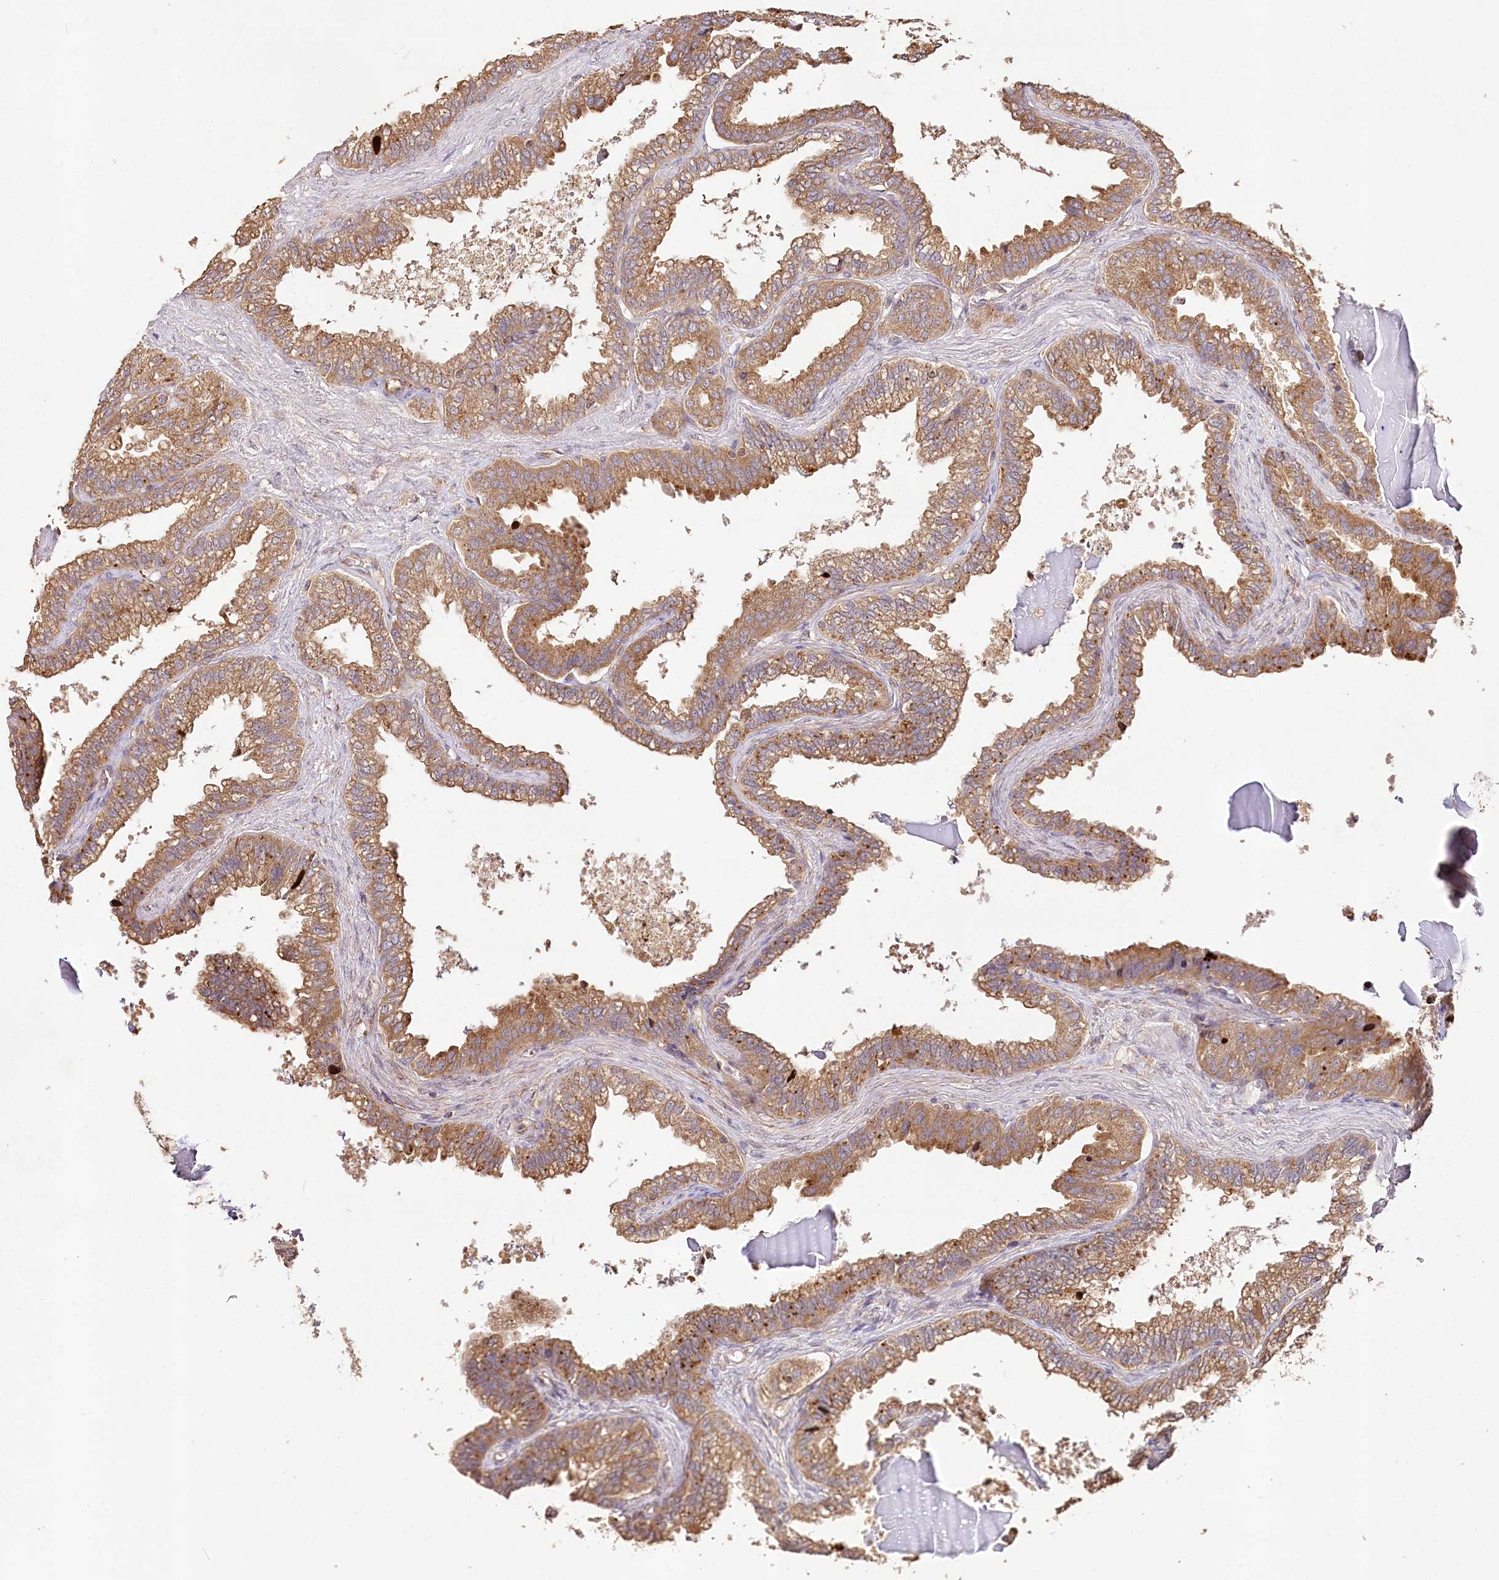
{"staining": {"intensity": "moderate", "quantity": ">75%", "location": "cytoplasmic/membranous"}, "tissue": "seminal vesicle", "cell_type": "Glandular cells", "image_type": "normal", "snomed": [{"axis": "morphology", "description": "Normal tissue, NOS"}, {"axis": "topography", "description": "Seminal veicle"}], "caption": "Brown immunohistochemical staining in unremarkable human seminal vesicle demonstrates moderate cytoplasmic/membranous staining in about >75% of glandular cells. Ihc stains the protein in brown and the nuclei are stained blue.", "gene": "DMXL1", "patient": {"sex": "male", "age": 46}}